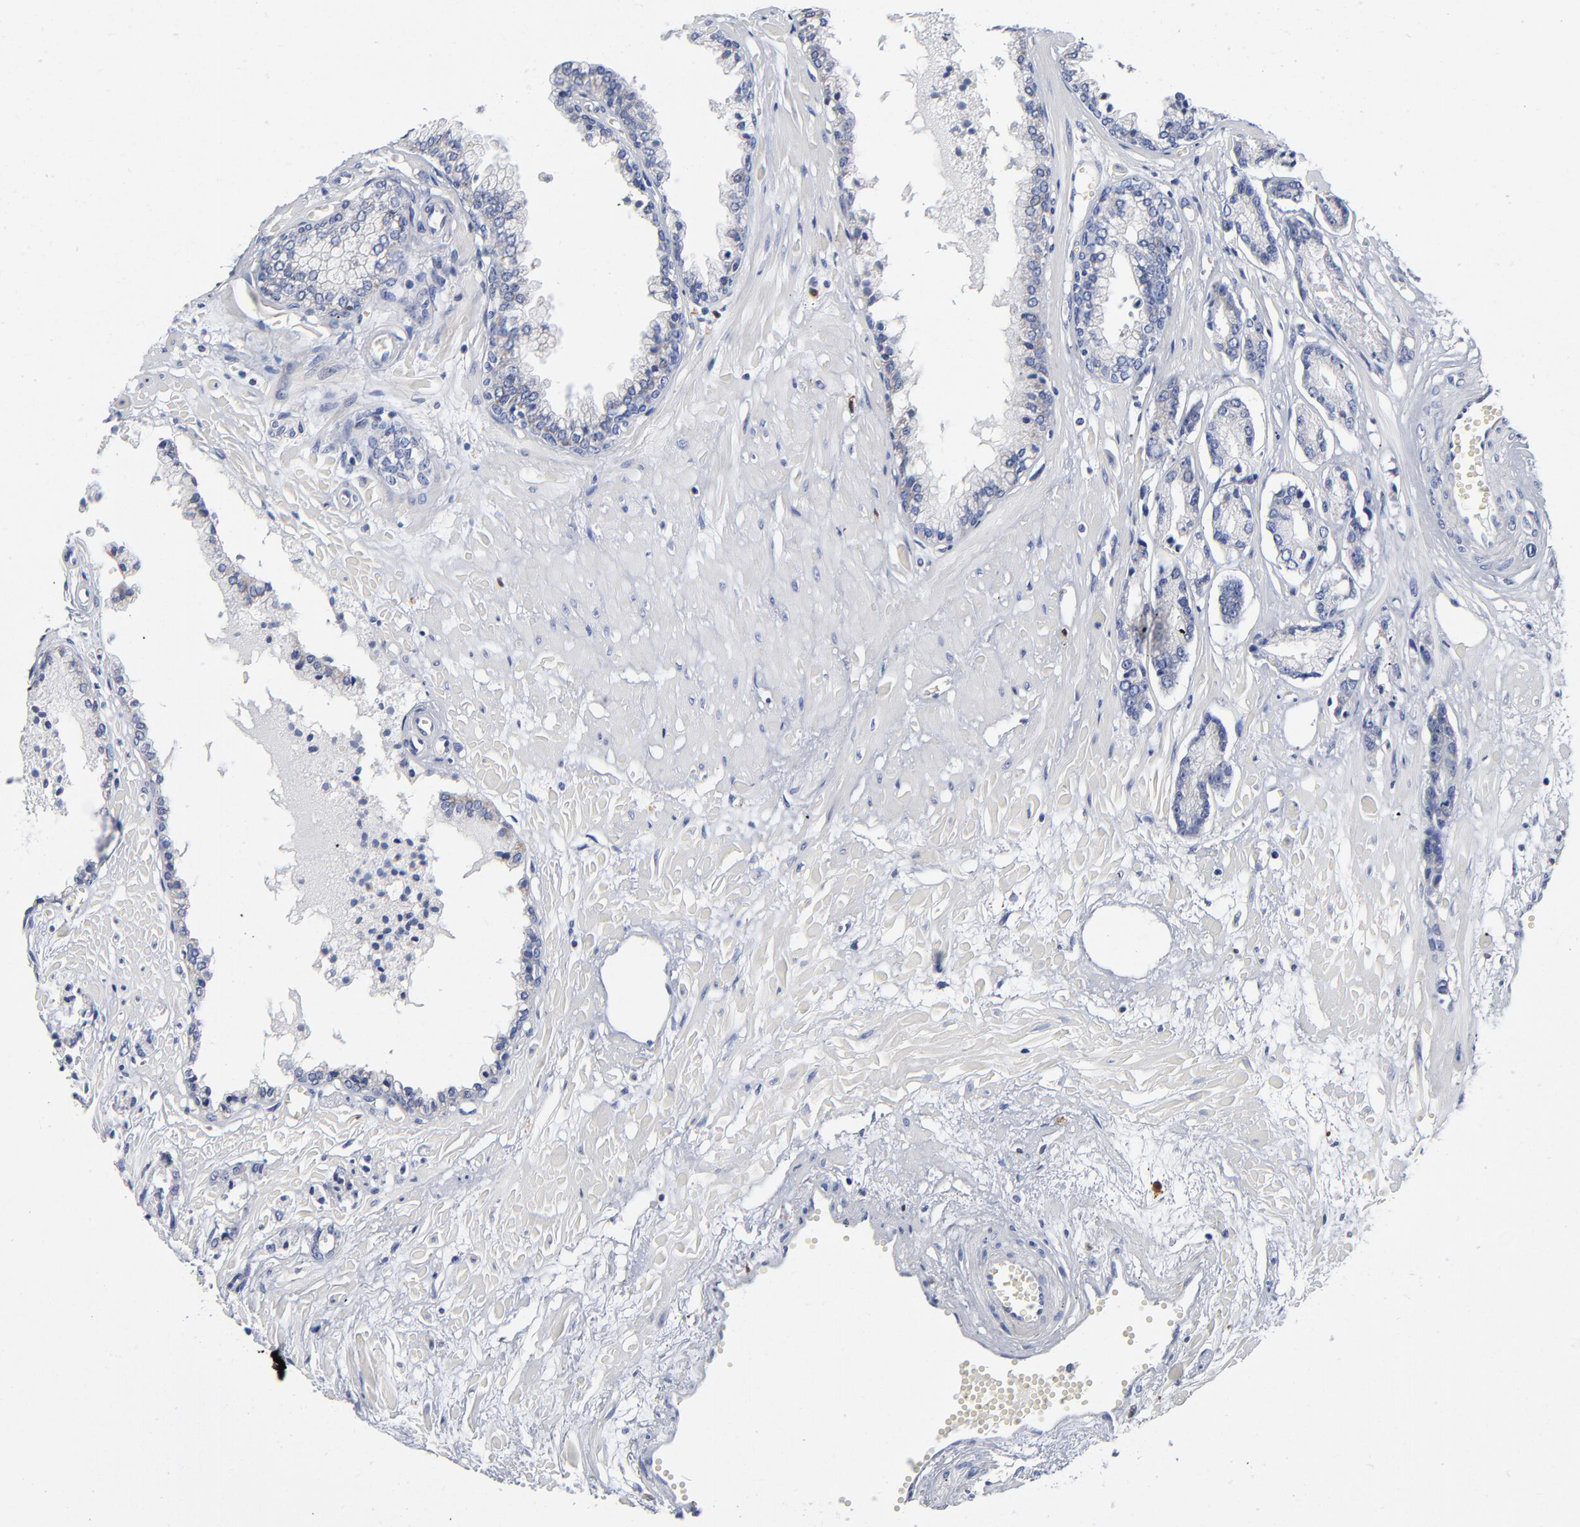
{"staining": {"intensity": "negative", "quantity": "none", "location": "none"}, "tissue": "prostate cancer", "cell_type": "Tumor cells", "image_type": "cancer", "snomed": [{"axis": "morphology", "description": "Adenocarcinoma, High grade"}, {"axis": "topography", "description": "Prostate"}], "caption": "Immunohistochemistry (IHC) of high-grade adenocarcinoma (prostate) exhibits no staining in tumor cells.", "gene": "PTP4A1", "patient": {"sex": "male", "age": 56}}